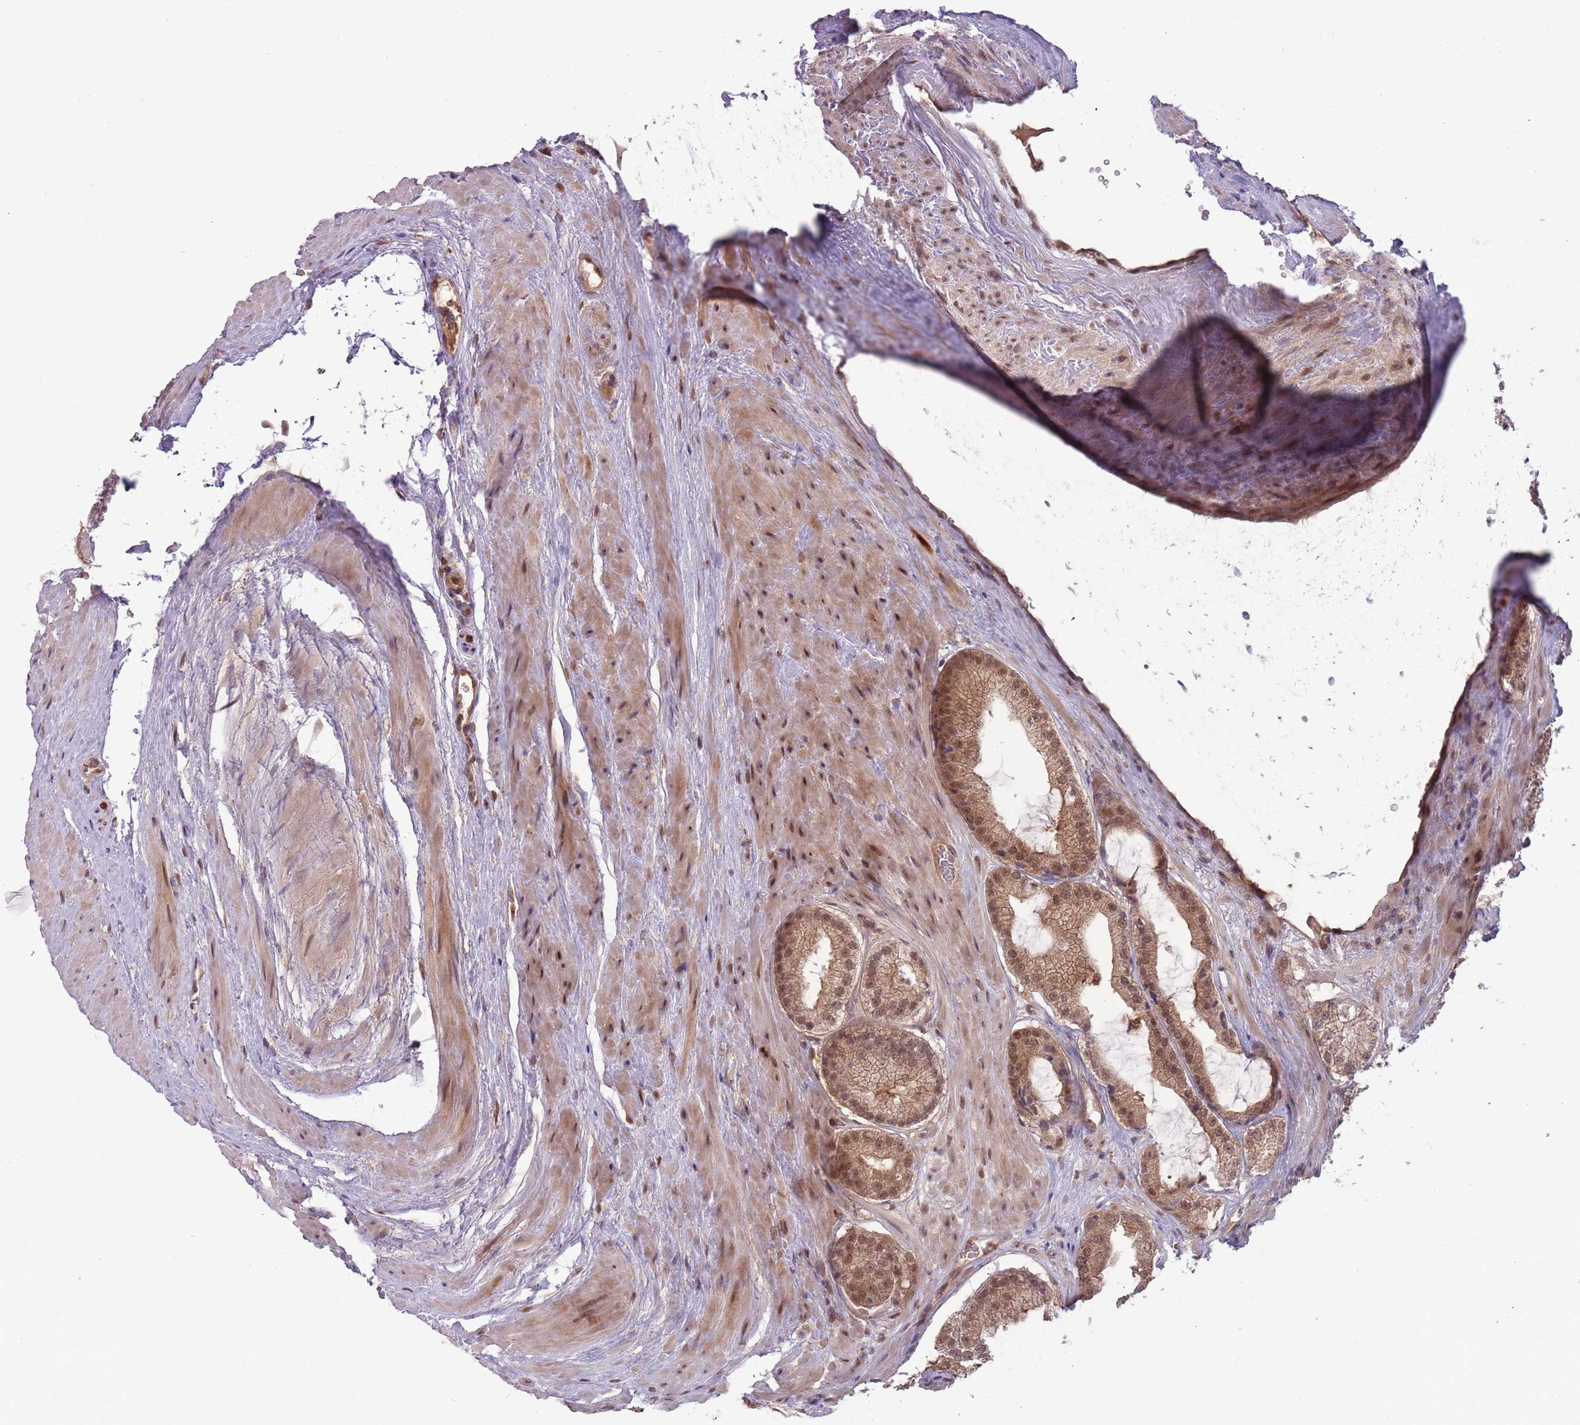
{"staining": {"intensity": "weak", "quantity": ">75%", "location": "cytoplasmic/membranous,nuclear"}, "tissue": "prostate cancer", "cell_type": "Tumor cells", "image_type": "cancer", "snomed": [{"axis": "morphology", "description": "Adenocarcinoma, High grade"}, {"axis": "topography", "description": "Prostate"}], "caption": "Immunohistochemical staining of prostate adenocarcinoma (high-grade) shows low levels of weak cytoplasmic/membranous and nuclear staining in approximately >75% of tumor cells.", "gene": "ADAMTS3", "patient": {"sex": "male", "age": 71}}